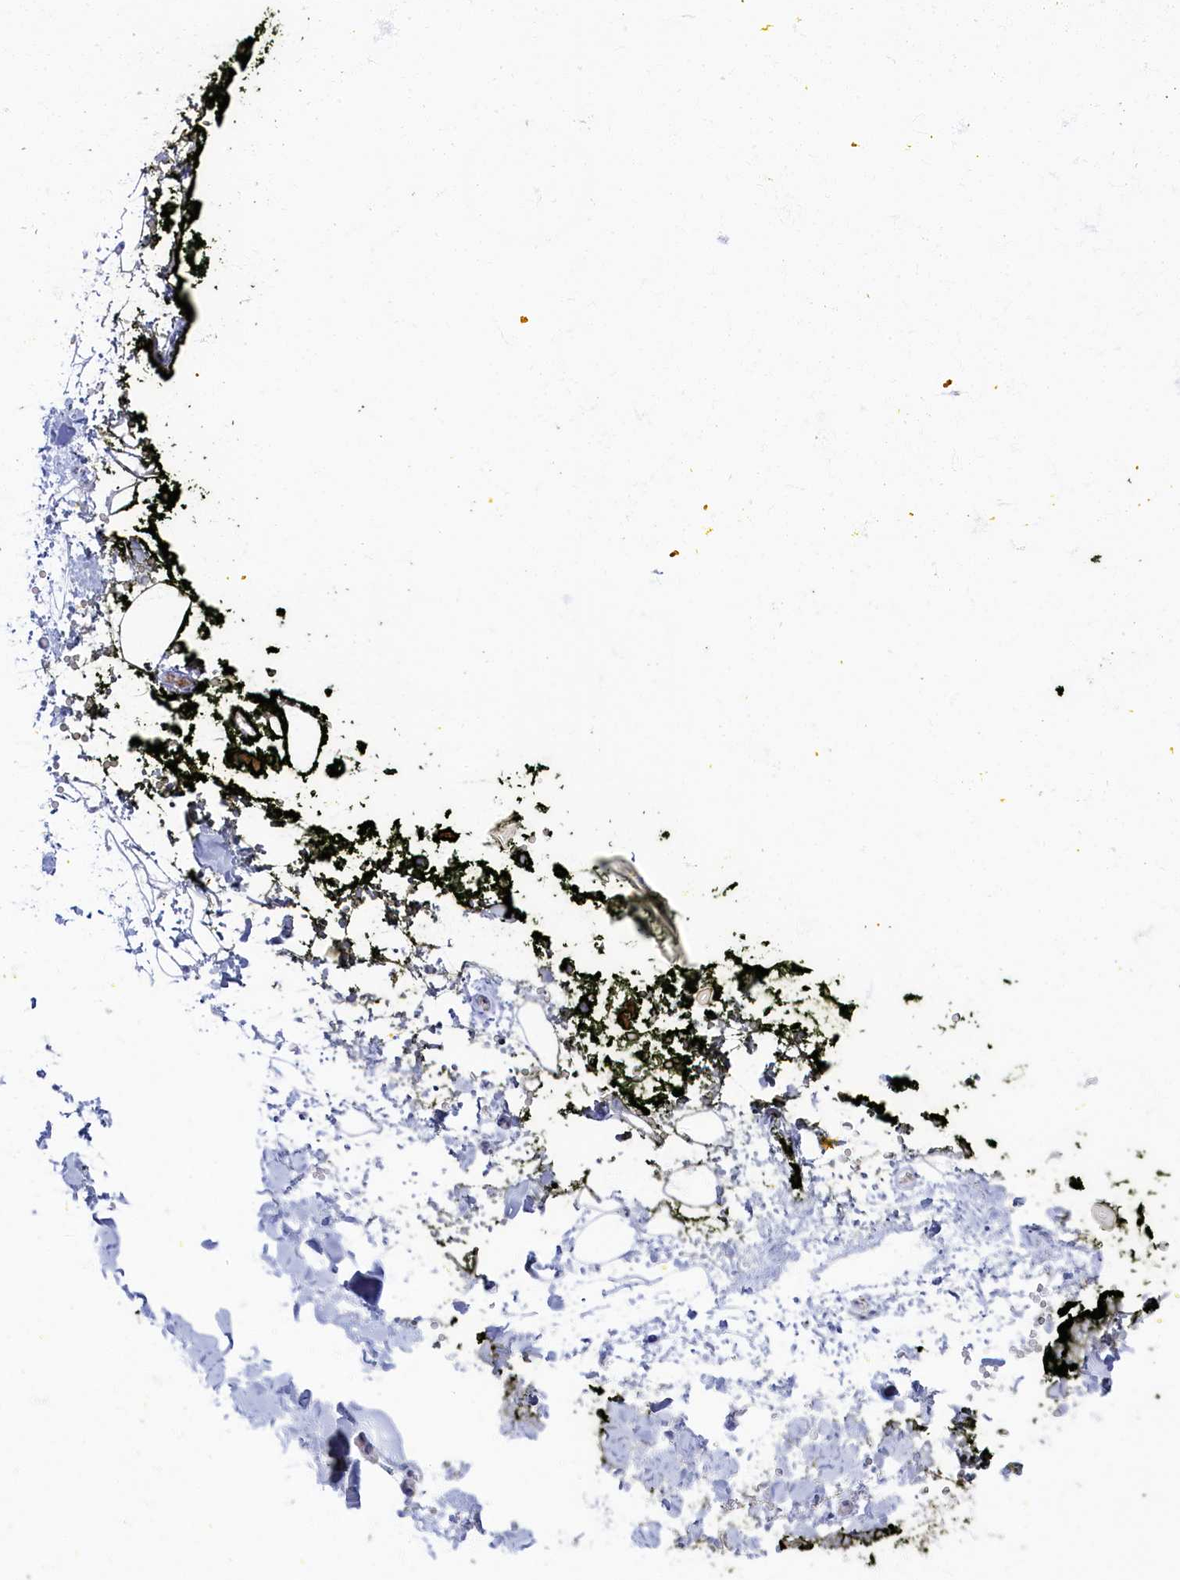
{"staining": {"intensity": "negative", "quantity": "none", "location": "none"}, "tissue": "adipose tissue", "cell_type": "Adipocytes", "image_type": "normal", "snomed": [{"axis": "morphology", "description": "Normal tissue, NOS"}, {"axis": "morphology", "description": "Adenocarcinoma, NOS"}, {"axis": "topography", "description": "Pancreas"}, {"axis": "topography", "description": "Peripheral nerve tissue"}], "caption": "High power microscopy image of an immunohistochemistry histopathology image of unremarkable adipose tissue, revealing no significant positivity in adipocytes.", "gene": "OCIAD2", "patient": {"sex": "male", "age": 59}}